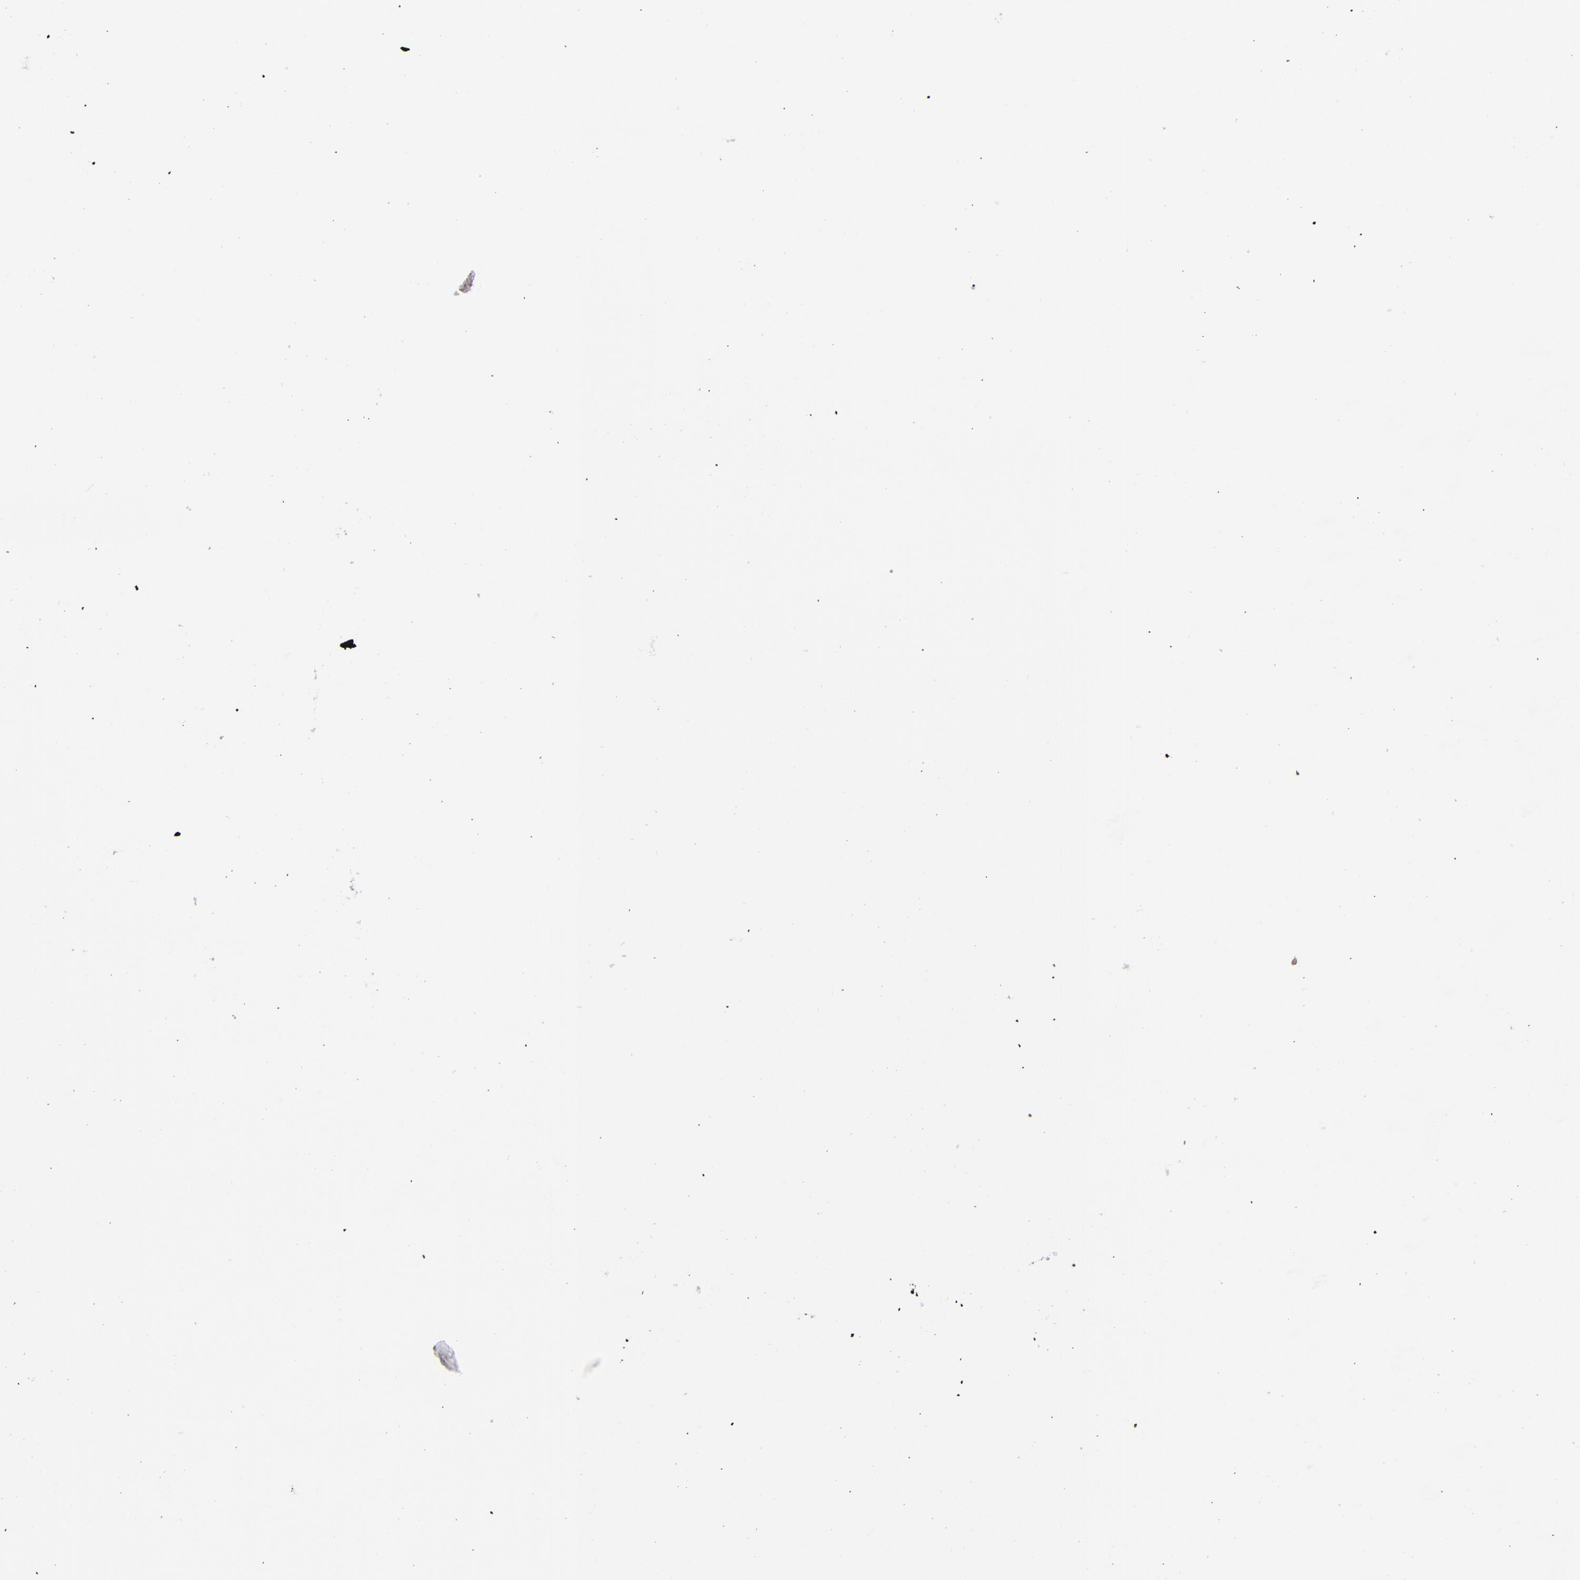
{"staining": {"intensity": "weak", "quantity": ">75%", "location": "cytoplasmic/membranous,nuclear"}, "tissue": "stomach cancer", "cell_type": "Tumor cells", "image_type": "cancer", "snomed": [{"axis": "morphology", "description": "Adenocarcinoma, NOS"}, {"axis": "topography", "description": "Stomach, upper"}], "caption": "Stomach cancer stained with IHC demonstrates weak cytoplasmic/membranous and nuclear staining in approximately >75% of tumor cells.", "gene": "ZNF148", "patient": {"sex": "male", "age": 63}}